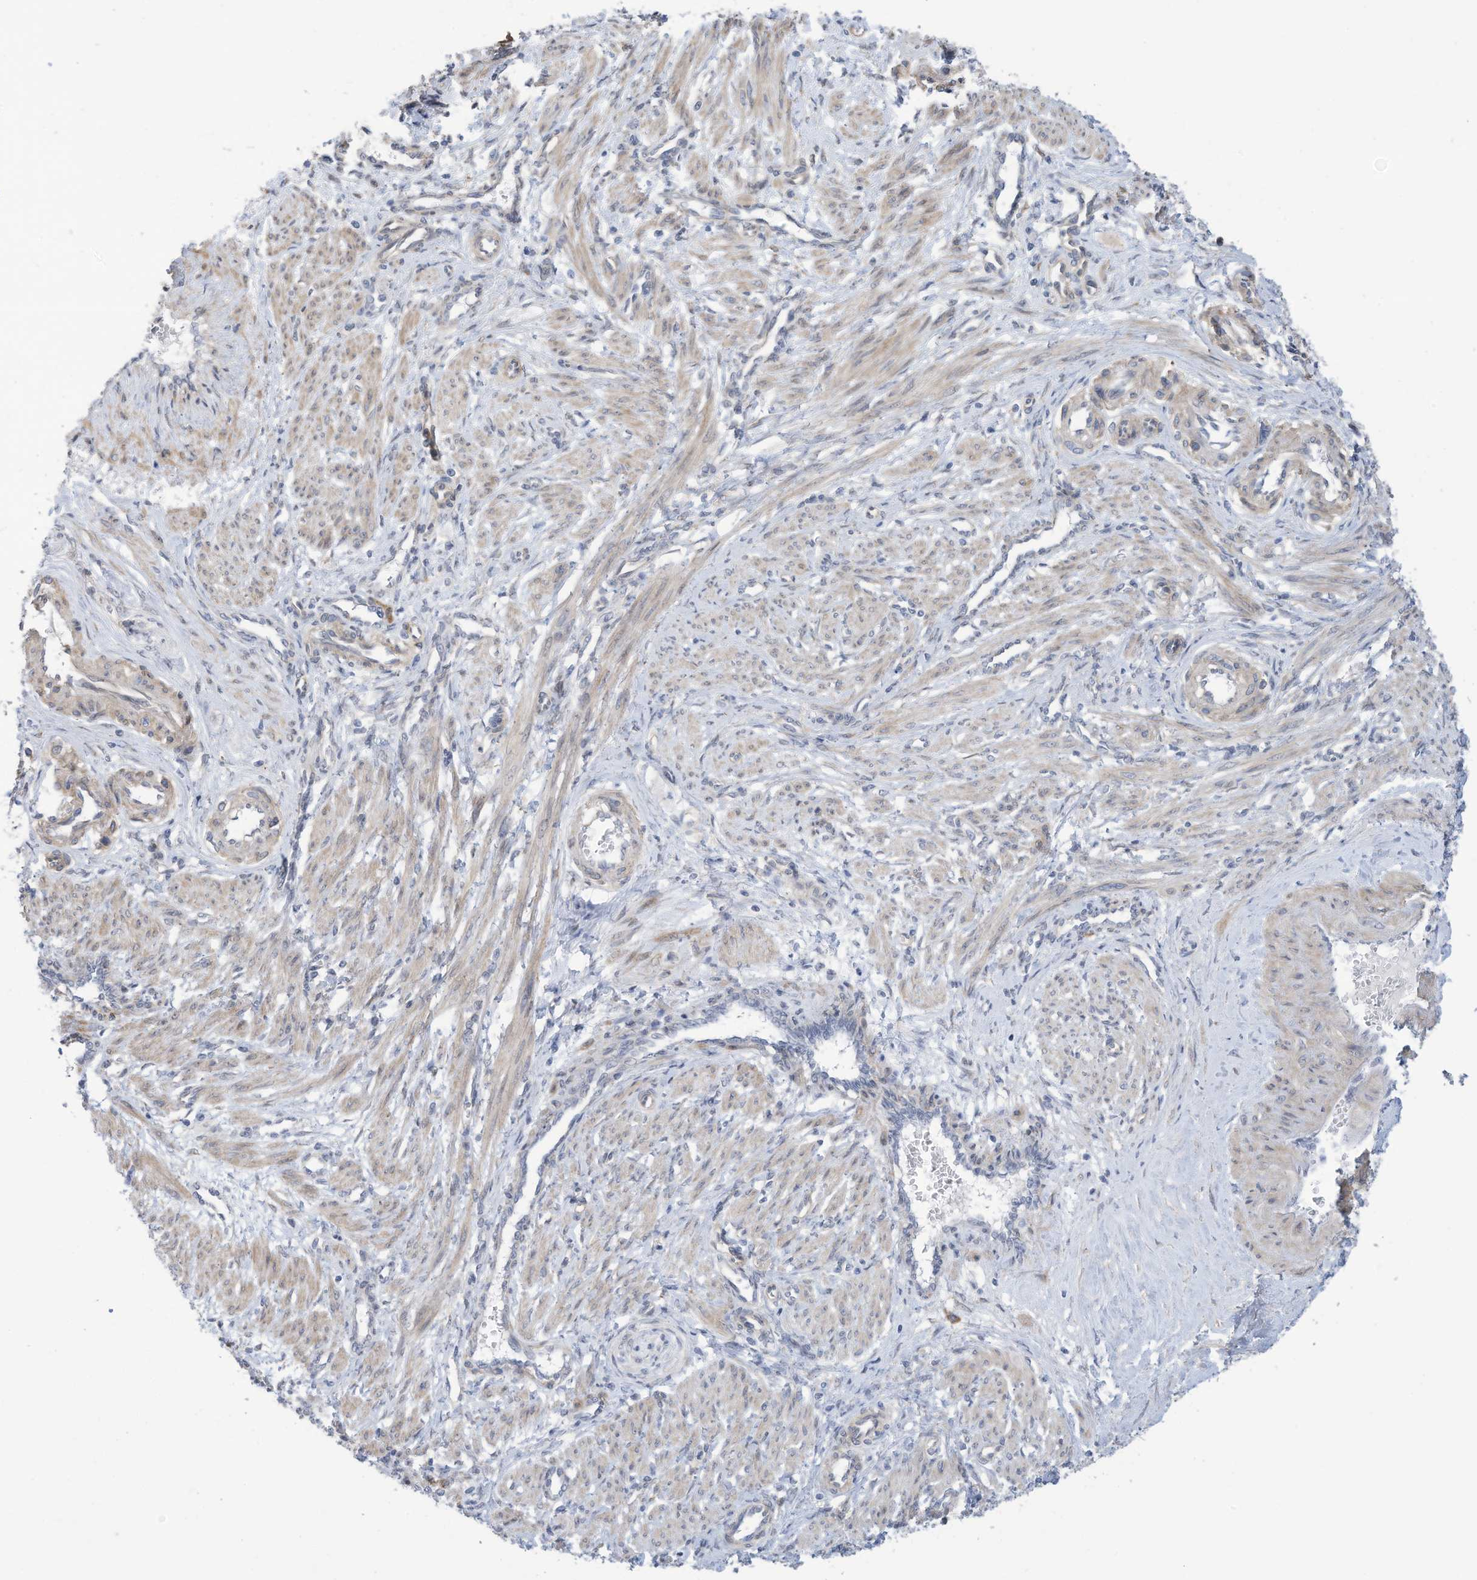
{"staining": {"intensity": "weak", "quantity": ">75%", "location": "cytoplasmic/membranous"}, "tissue": "smooth muscle", "cell_type": "Smooth muscle cells", "image_type": "normal", "snomed": [{"axis": "morphology", "description": "Normal tissue, NOS"}, {"axis": "topography", "description": "Endometrium"}], "caption": "Smooth muscle stained with immunohistochemistry exhibits weak cytoplasmic/membranous positivity in about >75% of smooth muscle cells. Using DAB (3,3'-diaminobenzidine) (brown) and hematoxylin (blue) stains, captured at high magnification using brightfield microscopy.", "gene": "ZNF292", "patient": {"sex": "female", "age": 33}}